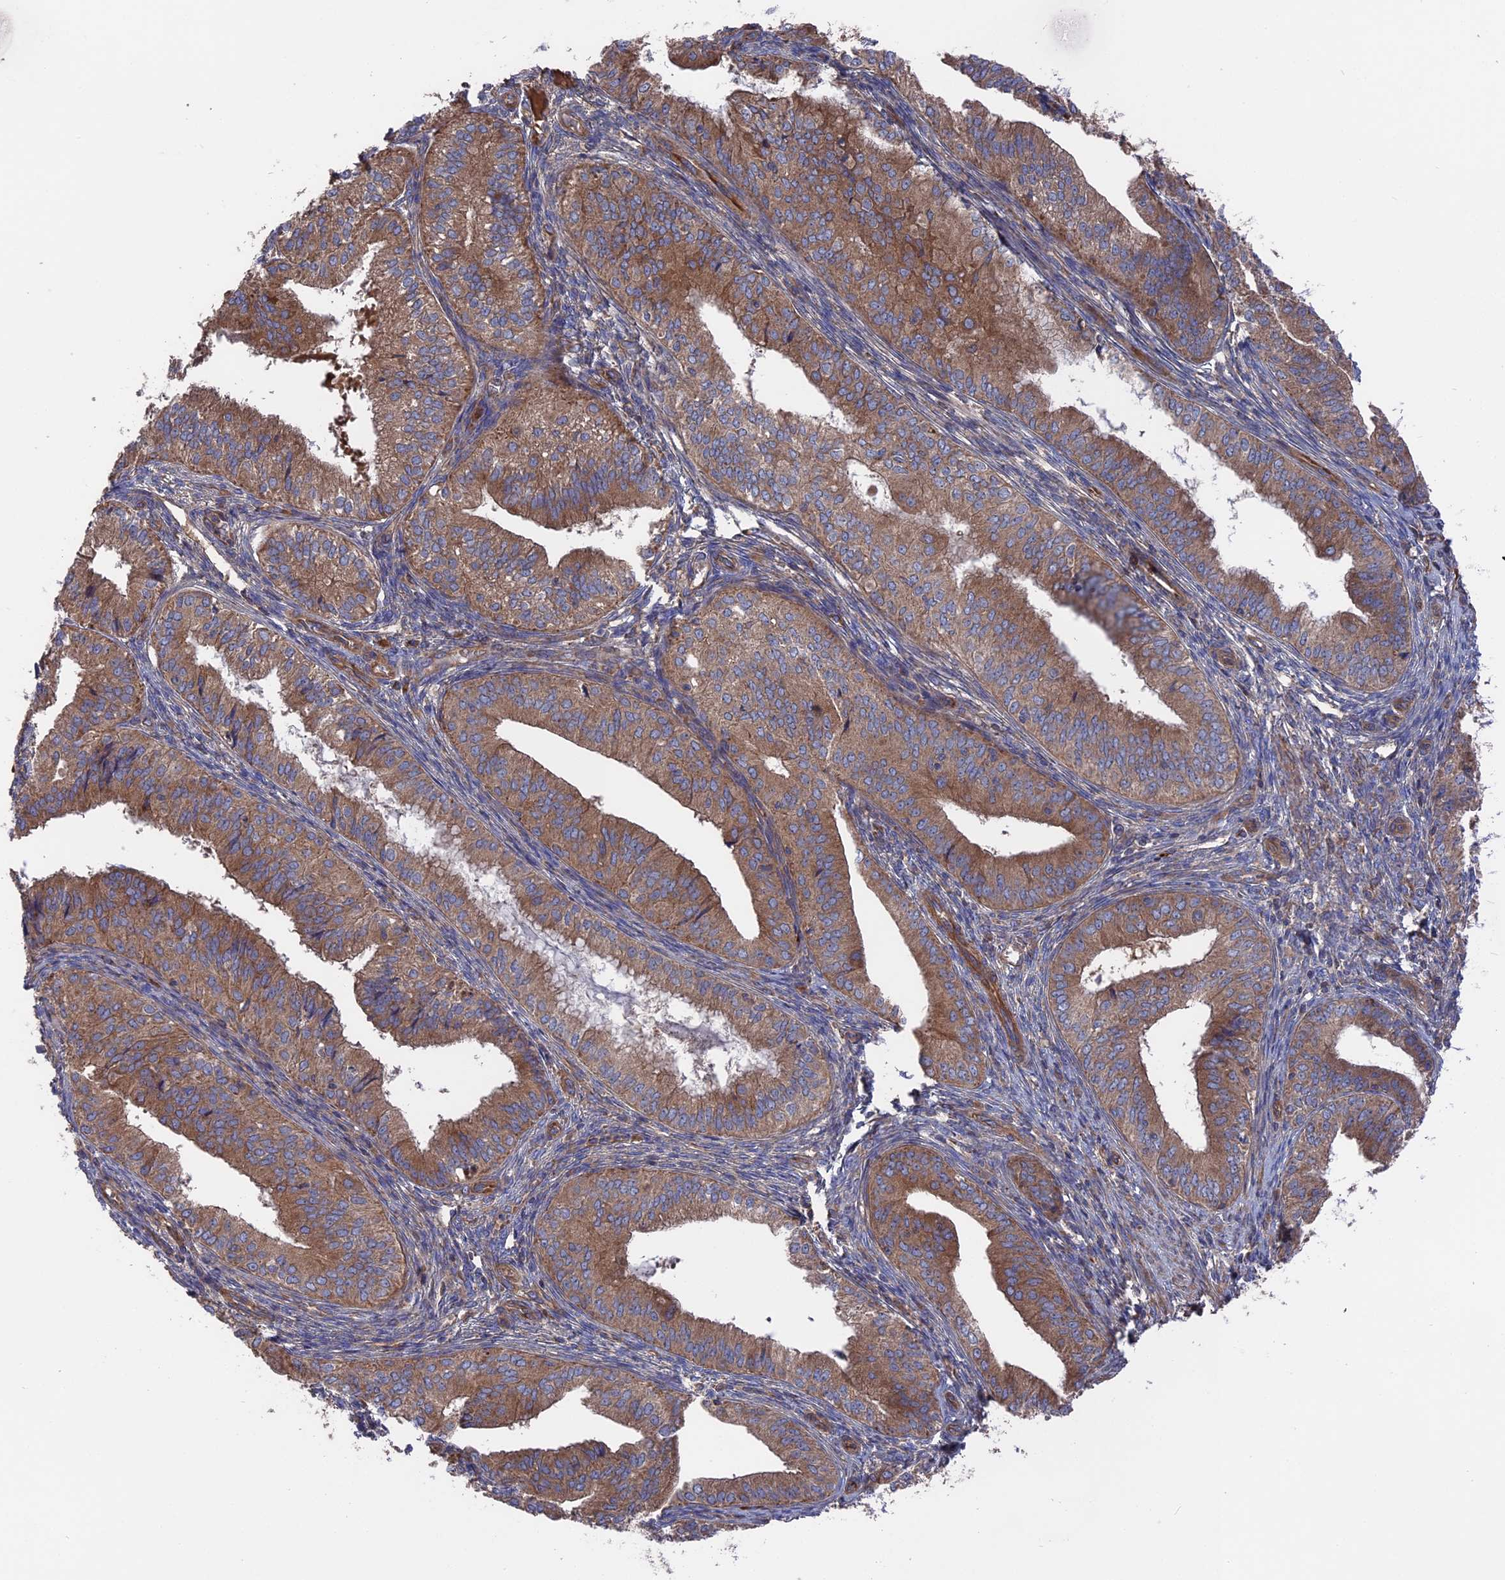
{"staining": {"intensity": "moderate", "quantity": ">75%", "location": "cytoplasmic/membranous"}, "tissue": "endometrial cancer", "cell_type": "Tumor cells", "image_type": "cancer", "snomed": [{"axis": "morphology", "description": "Adenocarcinoma, NOS"}, {"axis": "topography", "description": "Endometrium"}], "caption": "DAB (3,3'-diaminobenzidine) immunohistochemical staining of endometrial adenocarcinoma demonstrates moderate cytoplasmic/membranous protein staining in approximately >75% of tumor cells. (DAB IHC with brightfield microscopy, high magnification).", "gene": "TELO2", "patient": {"sex": "female", "age": 50}}